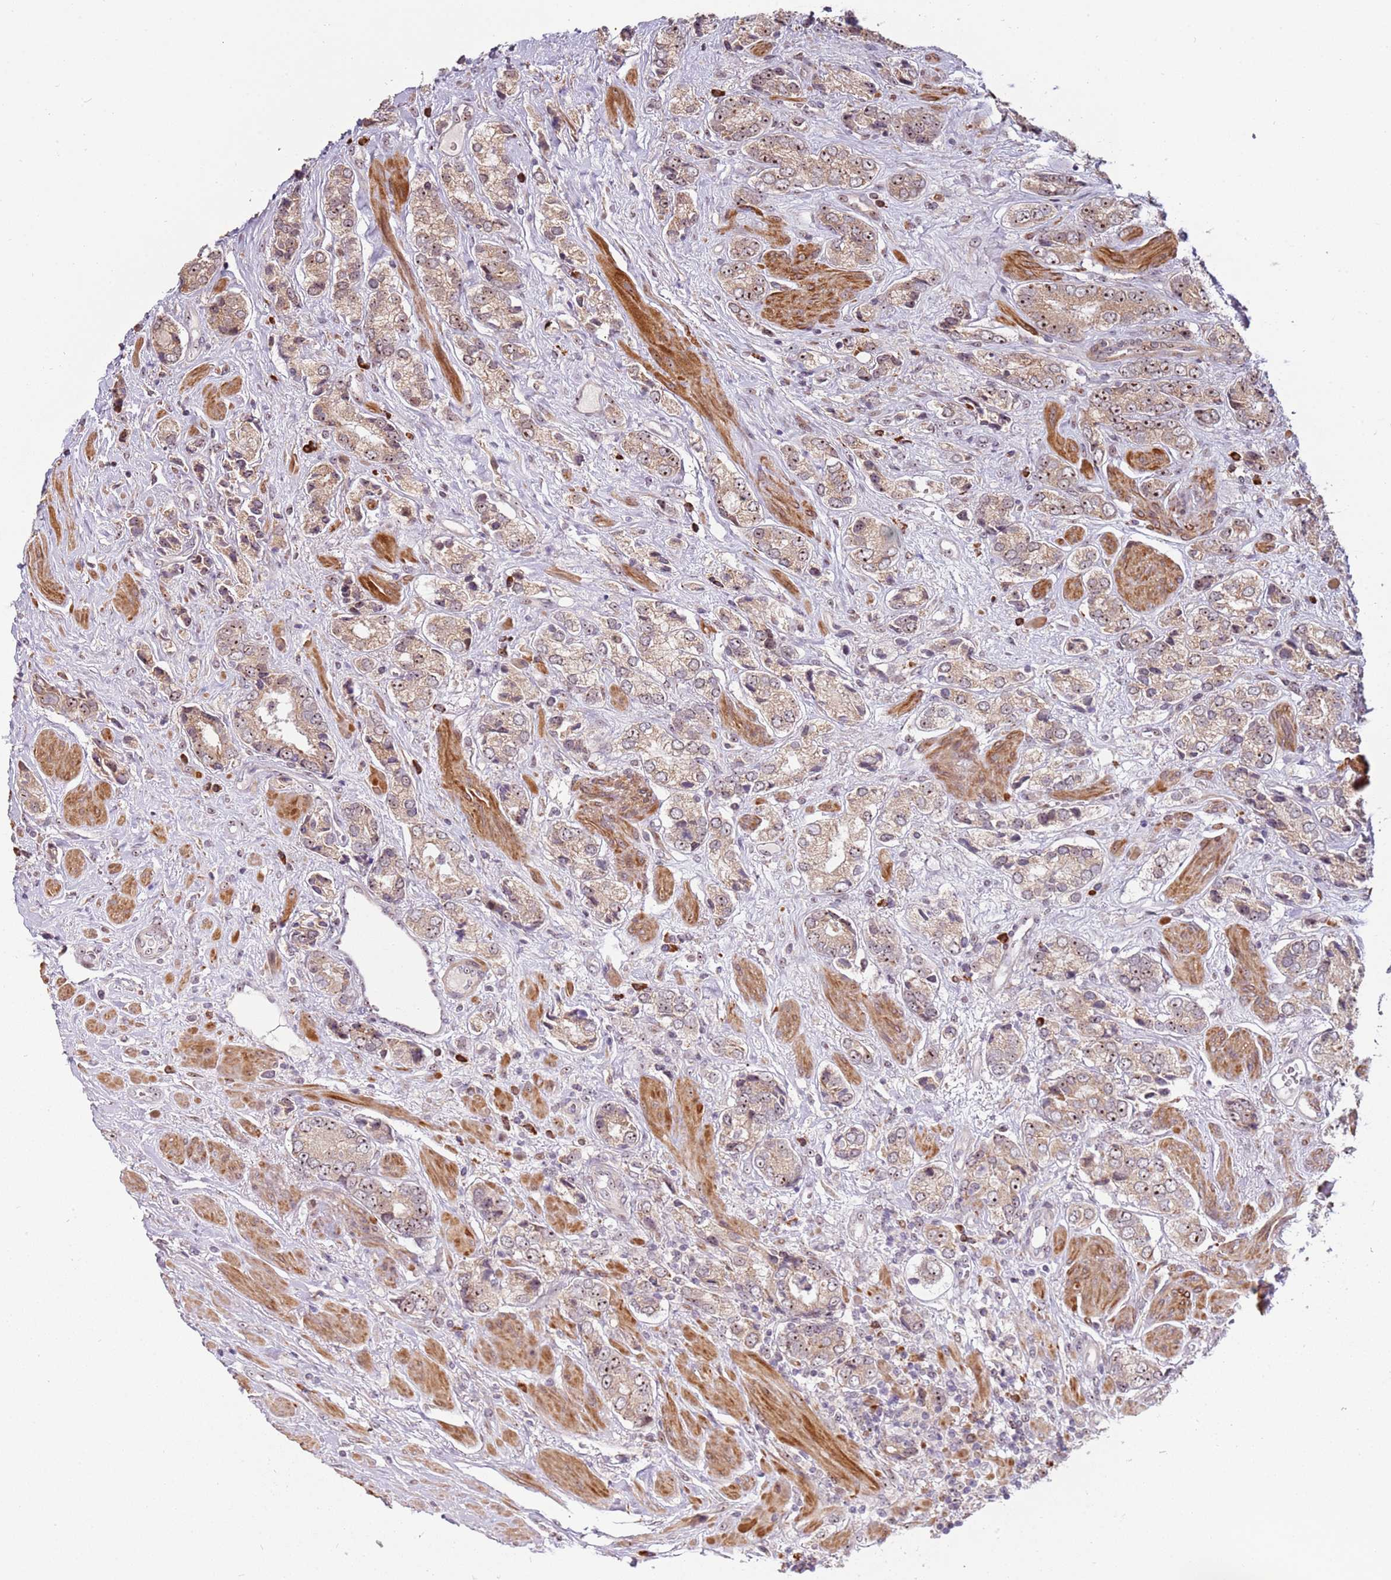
{"staining": {"intensity": "moderate", "quantity": "25%-75%", "location": "cytoplasmic/membranous,nuclear"}, "tissue": "prostate cancer", "cell_type": "Tumor cells", "image_type": "cancer", "snomed": [{"axis": "morphology", "description": "Adenocarcinoma, High grade"}, {"axis": "topography", "description": "Prostate and seminal vesicle, NOS"}], "caption": "Human prostate cancer stained for a protein (brown) demonstrates moderate cytoplasmic/membranous and nuclear positive positivity in about 25%-75% of tumor cells.", "gene": "UCMA", "patient": {"sex": "male", "age": 64}}